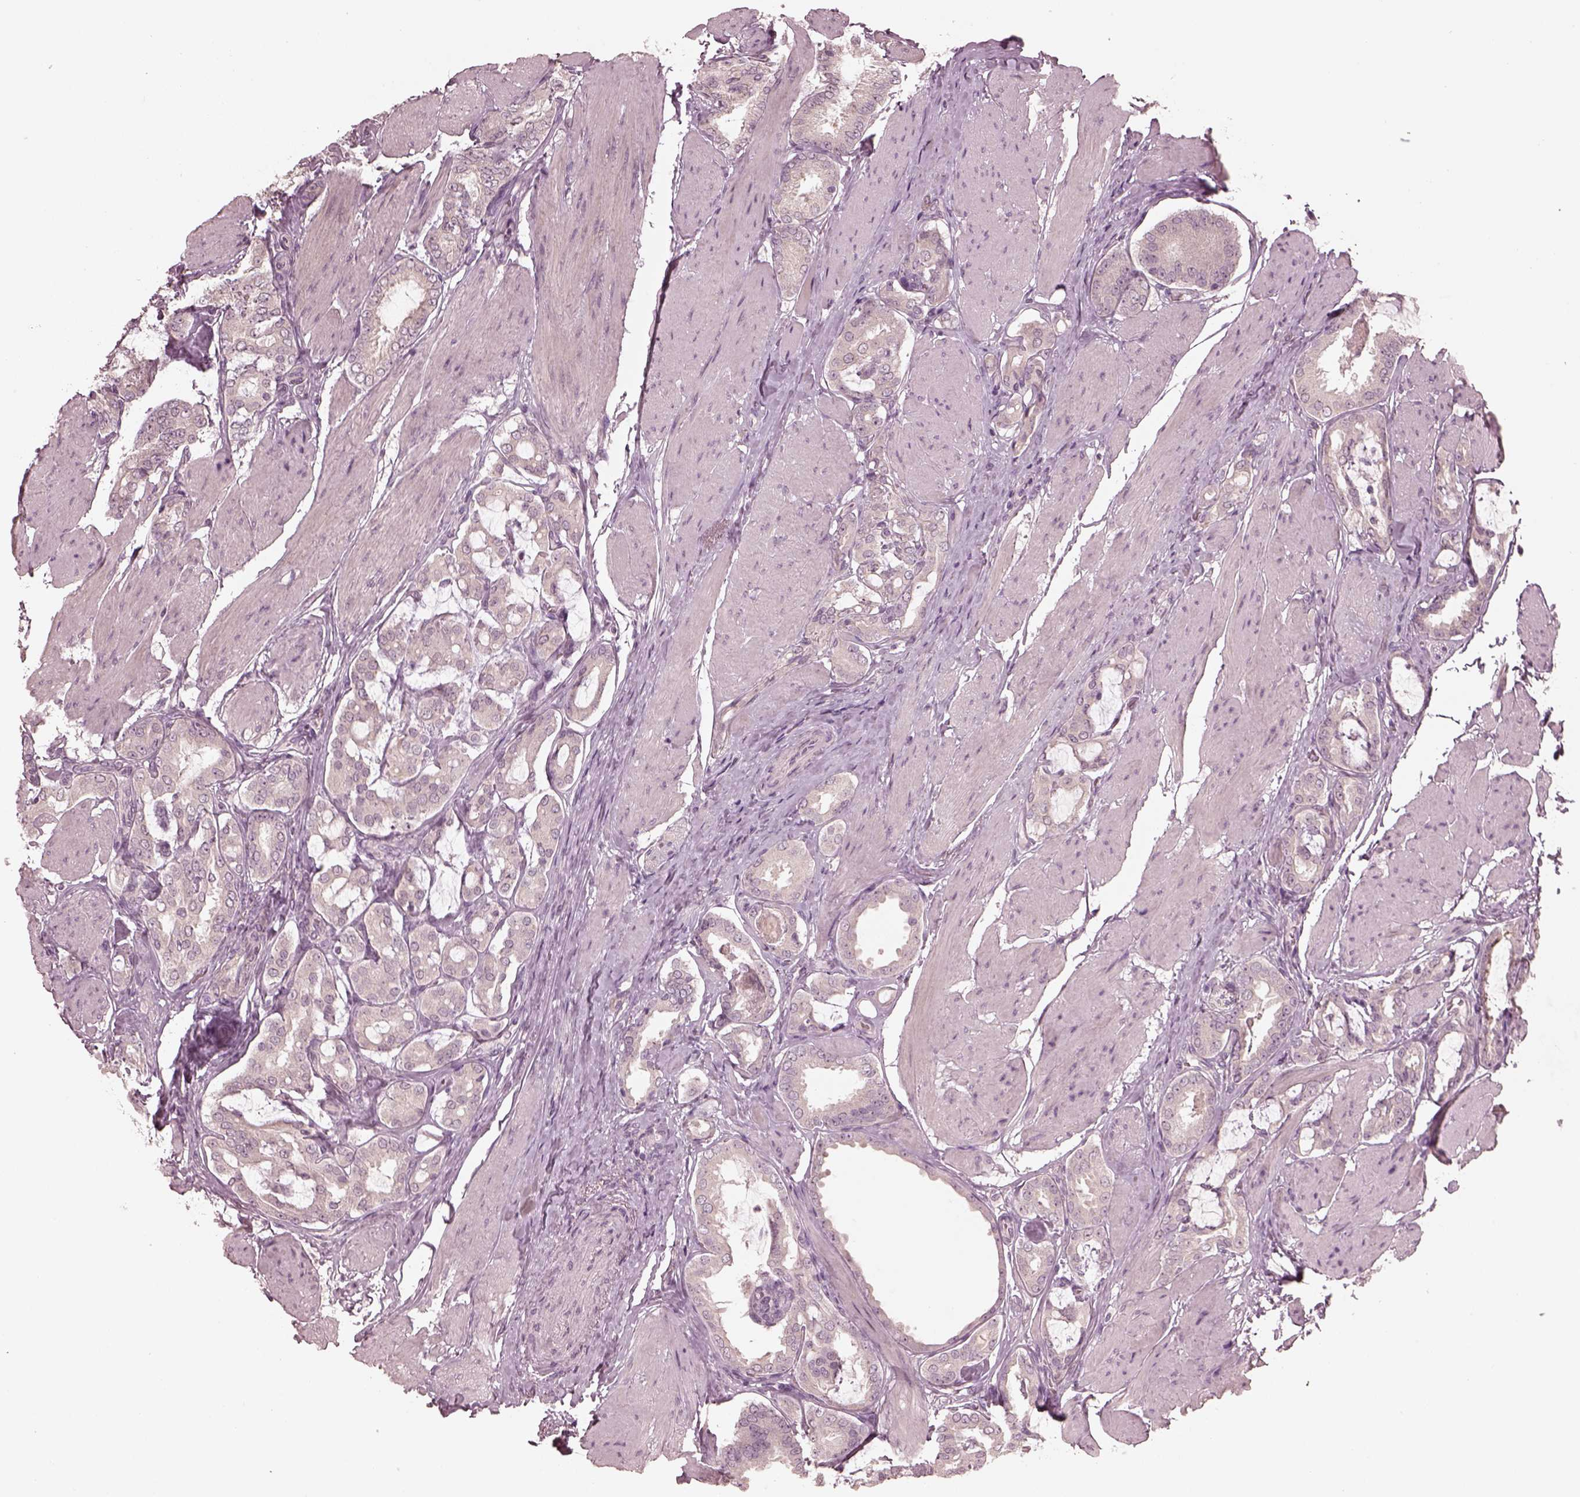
{"staining": {"intensity": "negative", "quantity": "none", "location": "none"}, "tissue": "prostate cancer", "cell_type": "Tumor cells", "image_type": "cancer", "snomed": [{"axis": "morphology", "description": "Adenocarcinoma, High grade"}, {"axis": "topography", "description": "Prostate"}], "caption": "The photomicrograph exhibits no staining of tumor cells in prostate cancer.", "gene": "RGS7", "patient": {"sex": "male", "age": 63}}